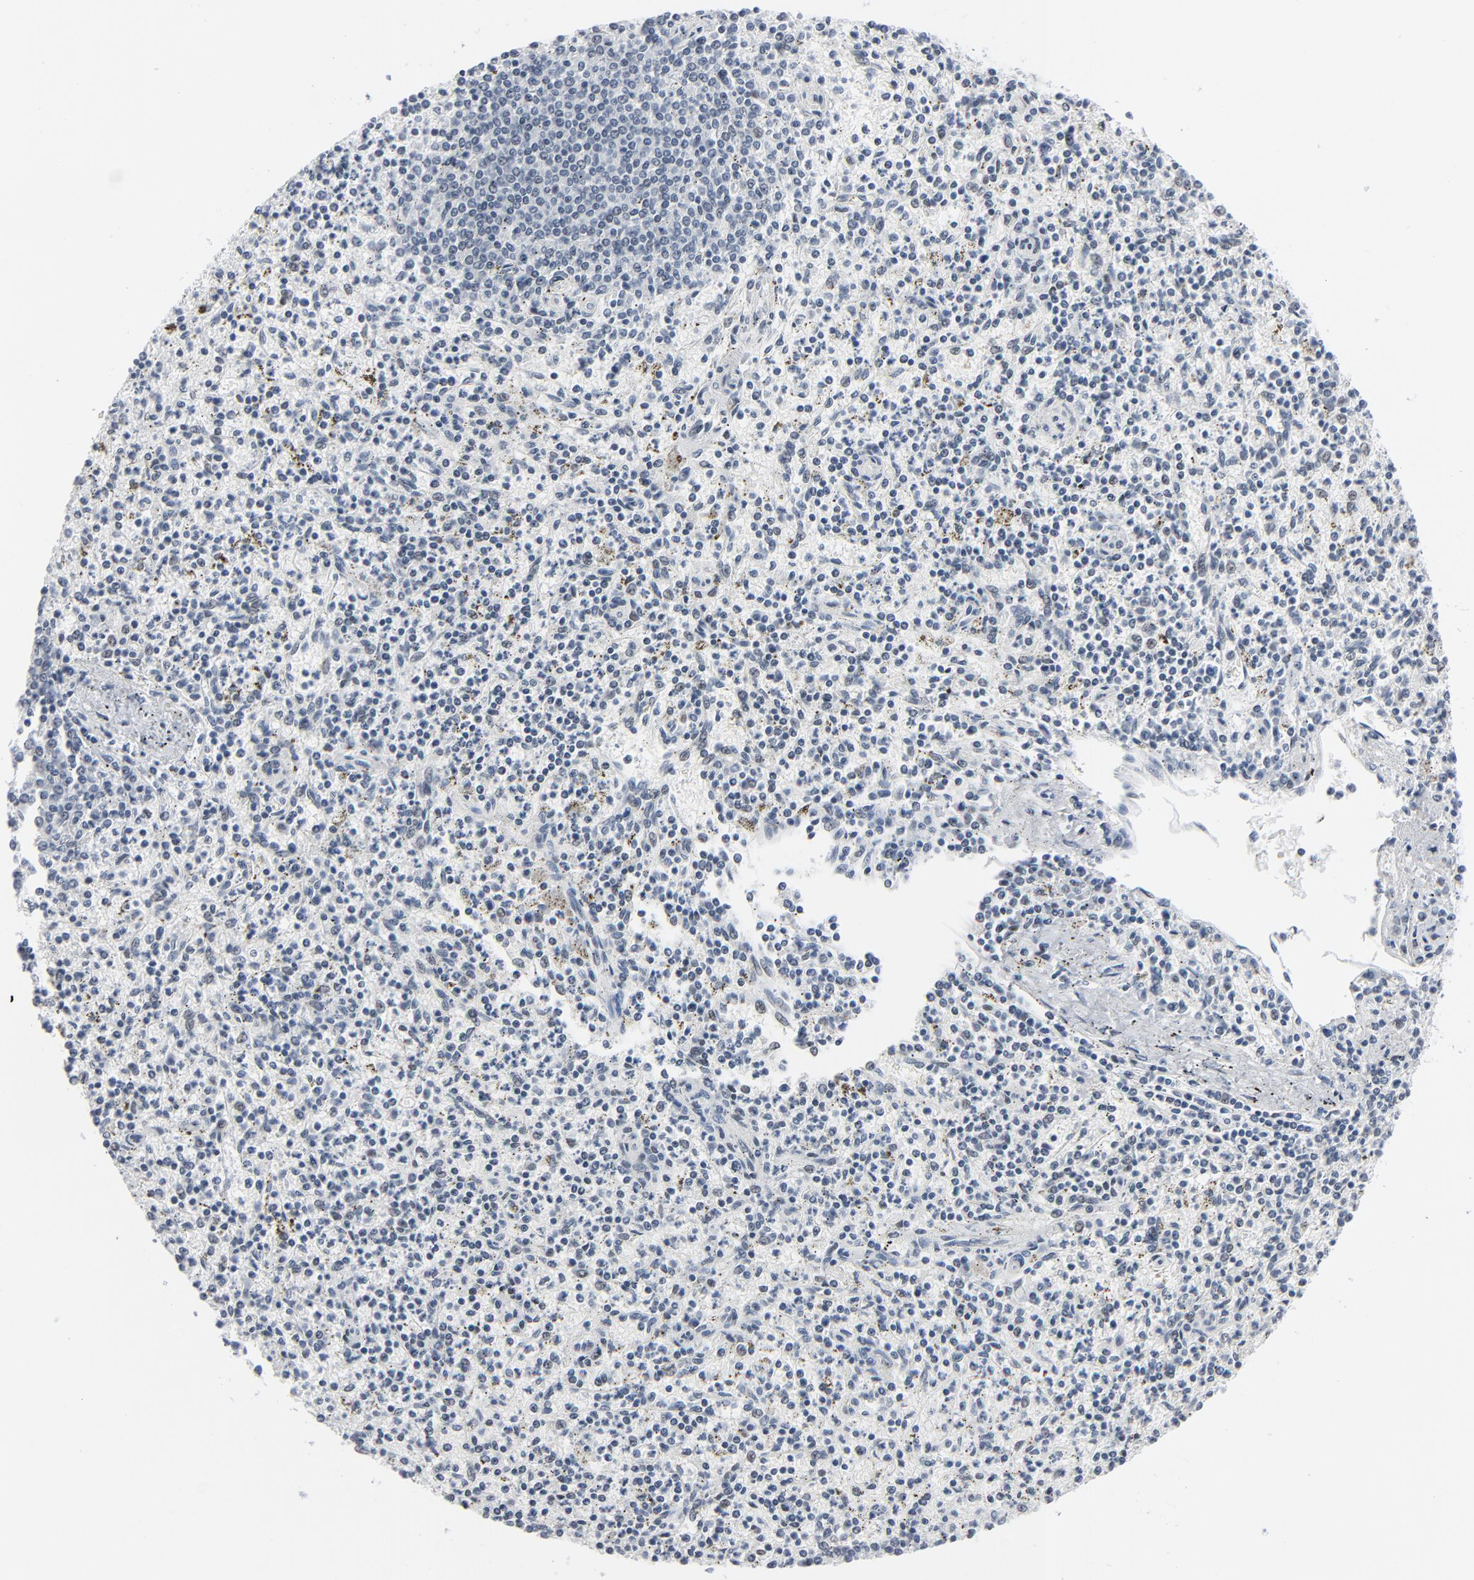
{"staining": {"intensity": "weak", "quantity": "25%-75%", "location": "nuclear"}, "tissue": "spleen", "cell_type": "Cells in red pulp", "image_type": "normal", "snomed": [{"axis": "morphology", "description": "Normal tissue, NOS"}, {"axis": "topography", "description": "Spleen"}], "caption": "This histopathology image shows normal spleen stained with immunohistochemistry to label a protein in brown. The nuclear of cells in red pulp show weak positivity for the protein. Nuclei are counter-stained blue.", "gene": "SIRT1", "patient": {"sex": "male", "age": 72}}